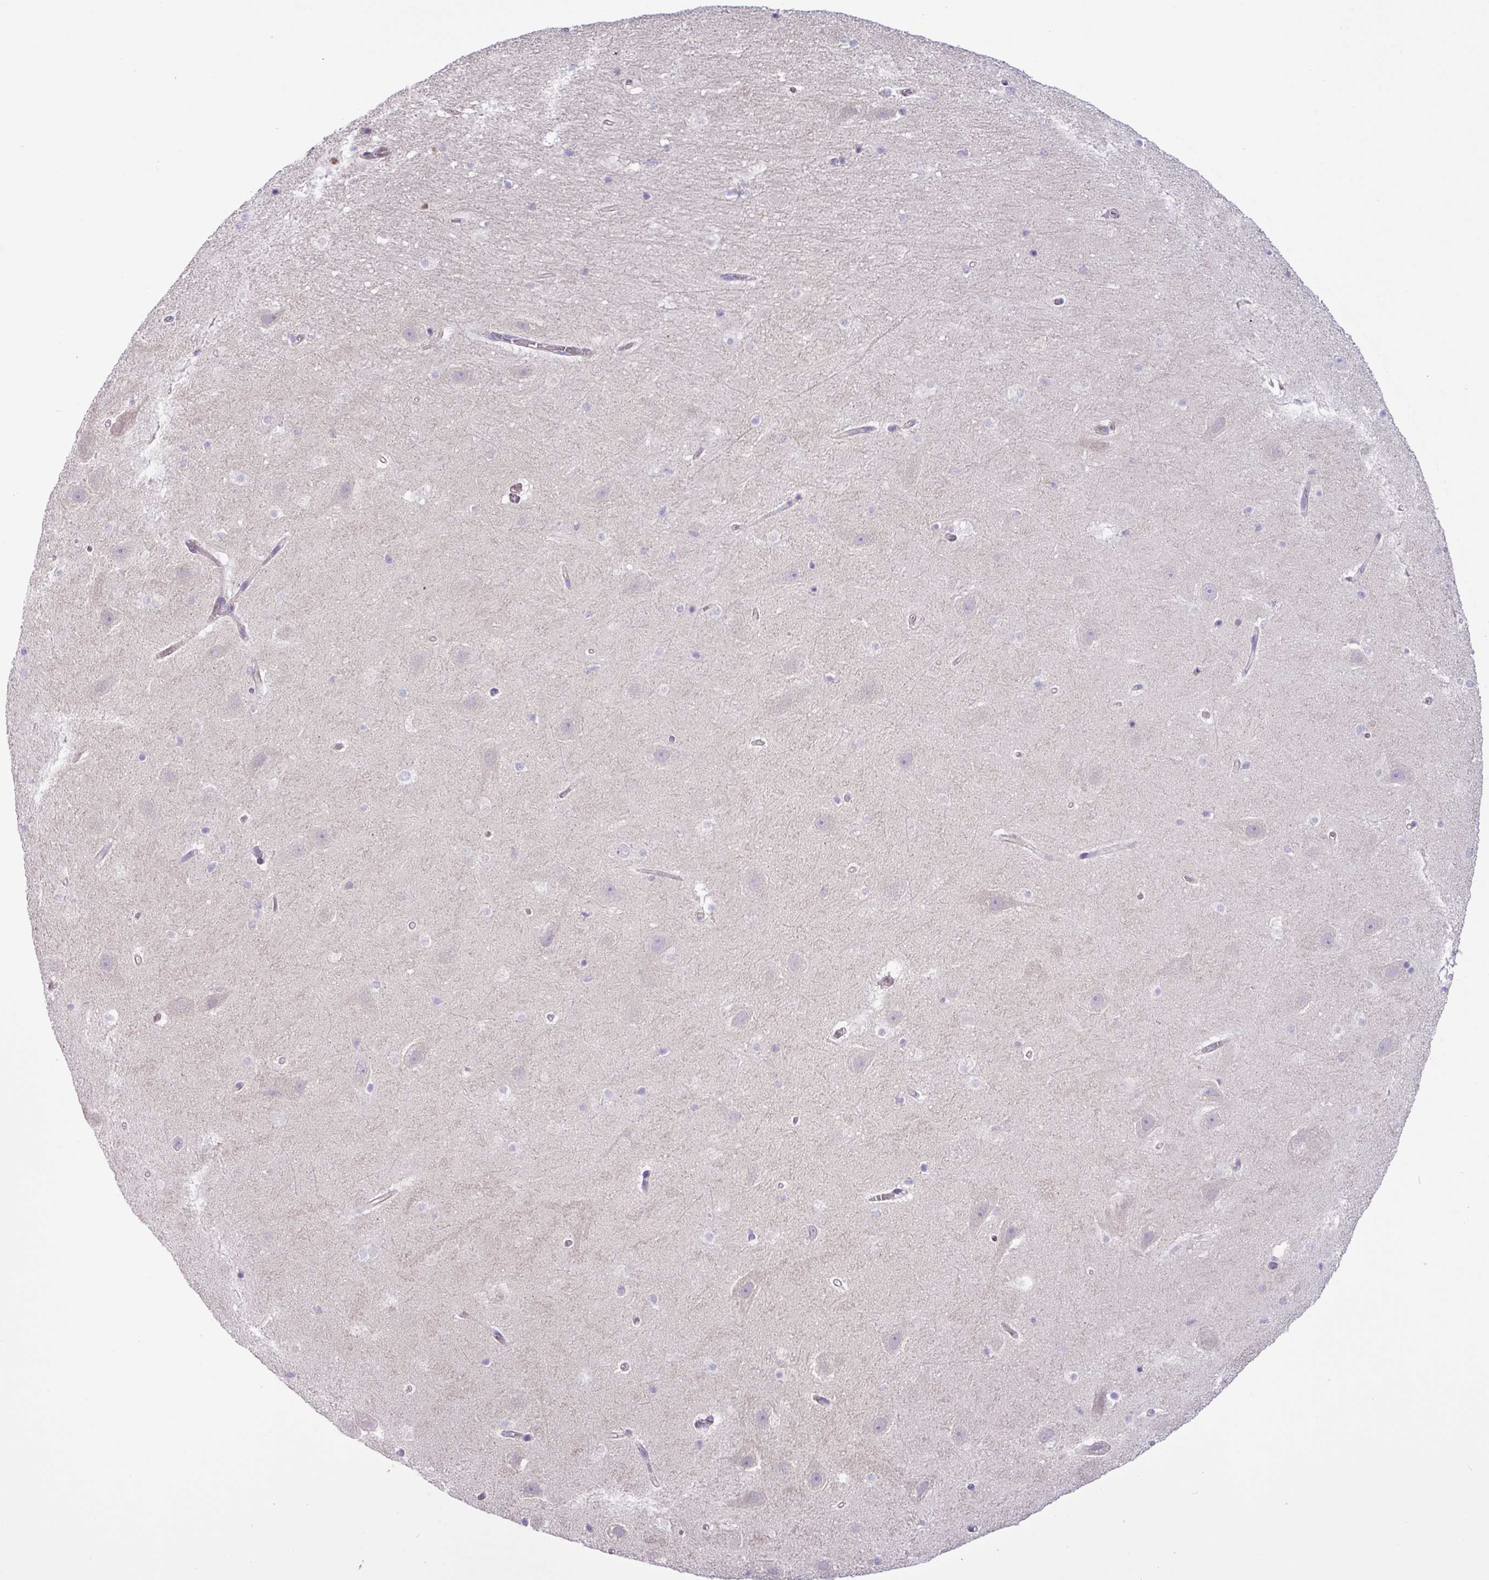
{"staining": {"intensity": "negative", "quantity": "none", "location": "none"}, "tissue": "hippocampus", "cell_type": "Glial cells", "image_type": "normal", "snomed": [{"axis": "morphology", "description": "Normal tissue, NOS"}, {"axis": "topography", "description": "Hippocampus"}], "caption": "A histopathology image of hippocampus stained for a protein shows no brown staining in glial cells. (Immunohistochemistry, brightfield microscopy, high magnification).", "gene": "MRM2", "patient": {"sex": "male", "age": 37}}